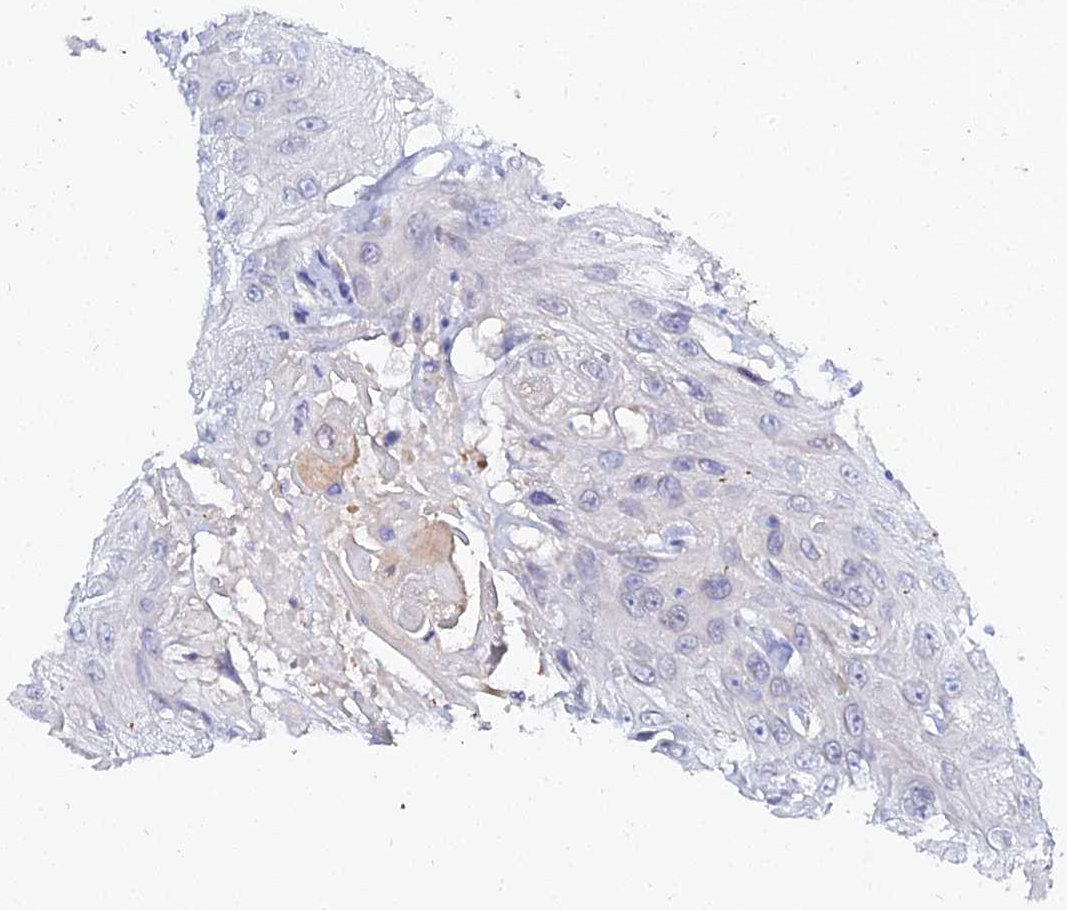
{"staining": {"intensity": "negative", "quantity": "none", "location": "none"}, "tissue": "head and neck cancer", "cell_type": "Tumor cells", "image_type": "cancer", "snomed": [{"axis": "morphology", "description": "Squamous cell carcinoma, NOS"}, {"axis": "topography", "description": "Head-Neck"}], "caption": "Tumor cells show no significant positivity in head and neck squamous cell carcinoma. The staining is performed using DAB (3,3'-diaminobenzidine) brown chromogen with nuclei counter-stained in using hematoxylin.", "gene": "APOBEC3H", "patient": {"sex": "male", "age": 81}}